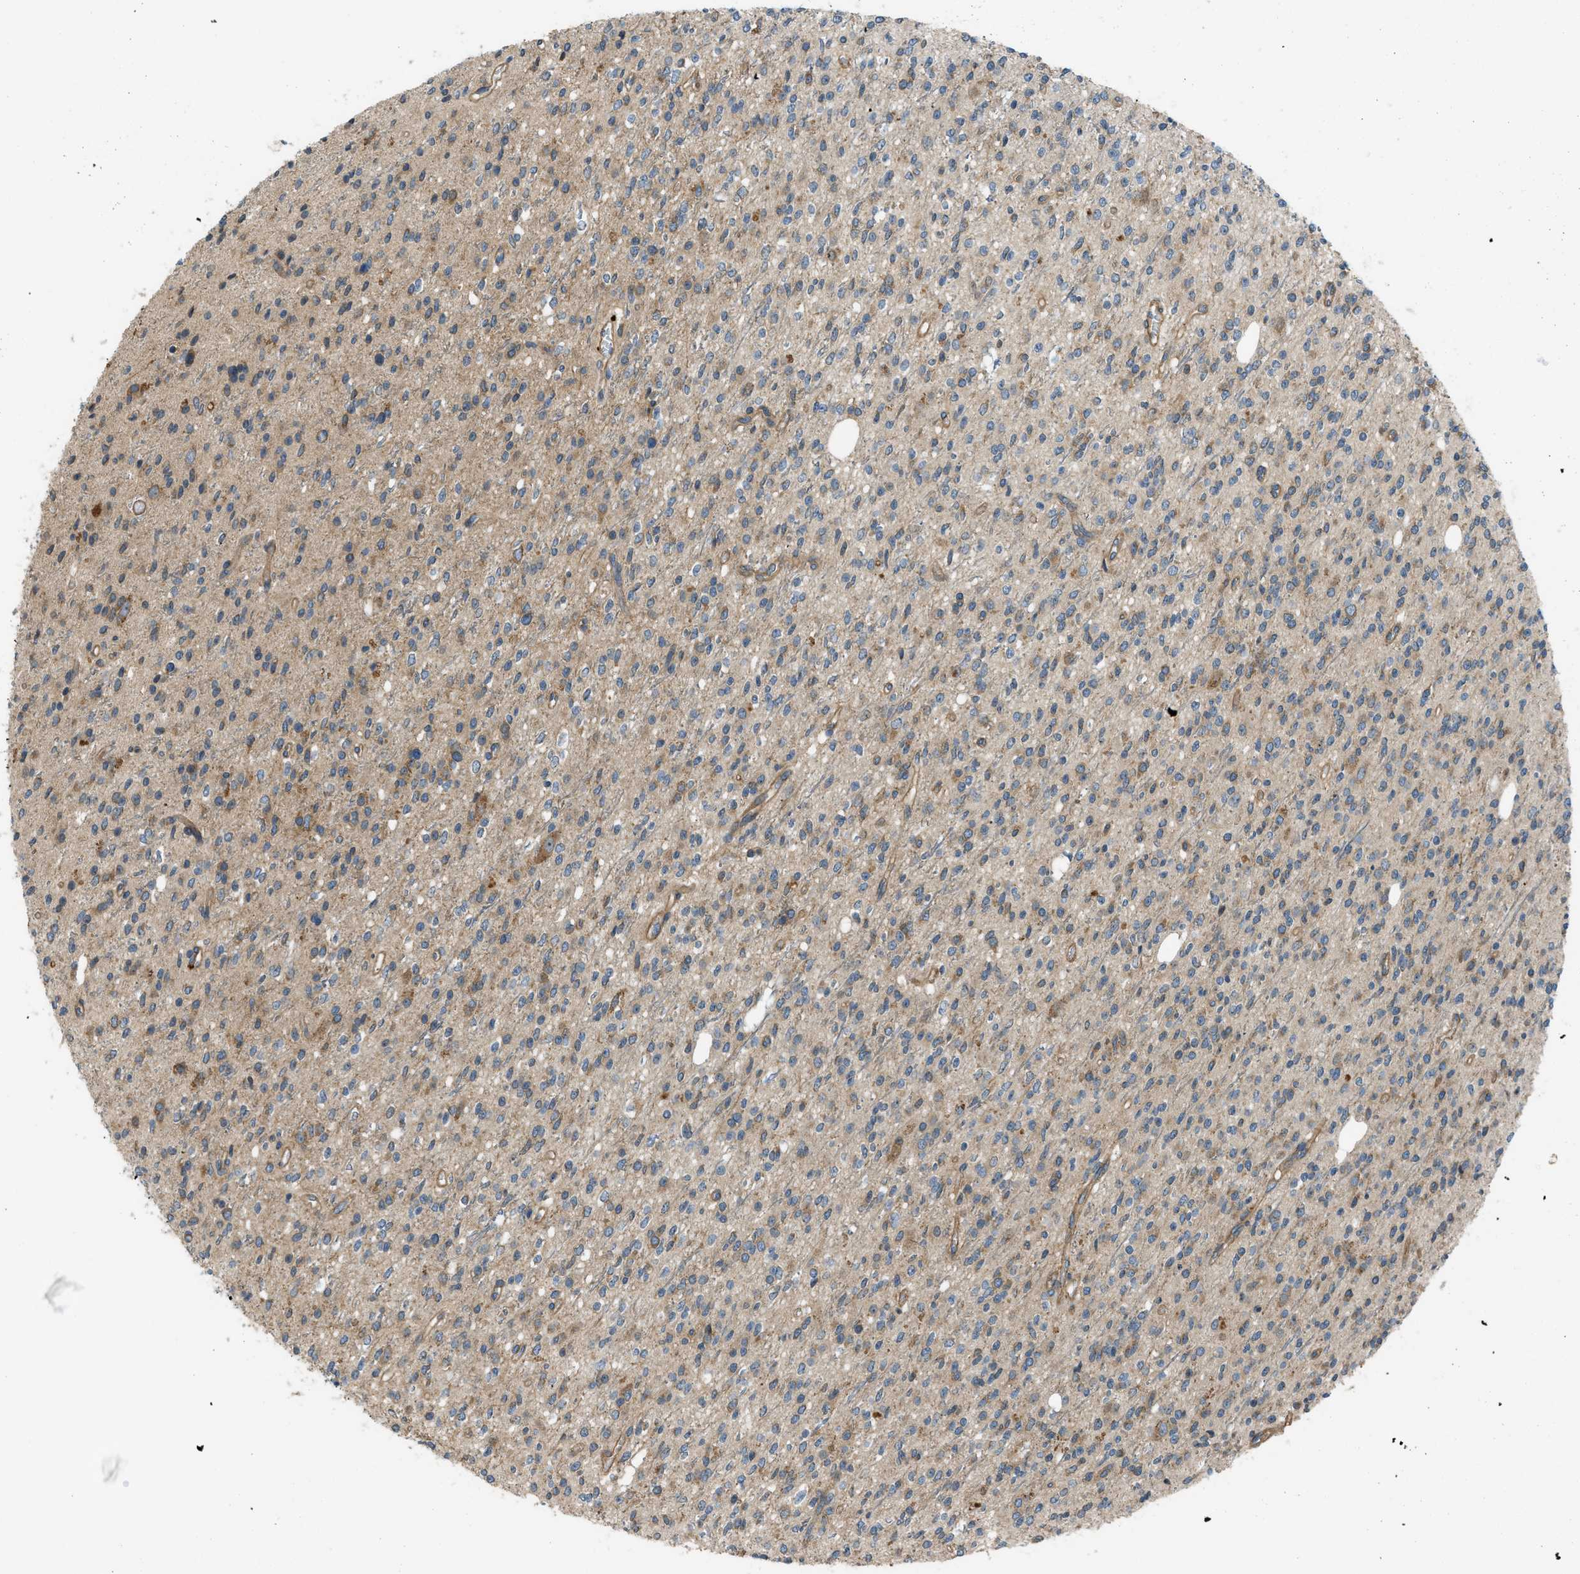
{"staining": {"intensity": "moderate", "quantity": "<25%", "location": "cytoplasmic/membranous"}, "tissue": "glioma", "cell_type": "Tumor cells", "image_type": "cancer", "snomed": [{"axis": "morphology", "description": "Glioma, malignant, High grade"}, {"axis": "topography", "description": "Brain"}], "caption": "Immunohistochemistry (IHC) of malignant glioma (high-grade) exhibits low levels of moderate cytoplasmic/membranous staining in approximately <25% of tumor cells. (DAB (3,3'-diaminobenzidine) IHC with brightfield microscopy, high magnification).", "gene": "VEZT", "patient": {"sex": "male", "age": 34}}